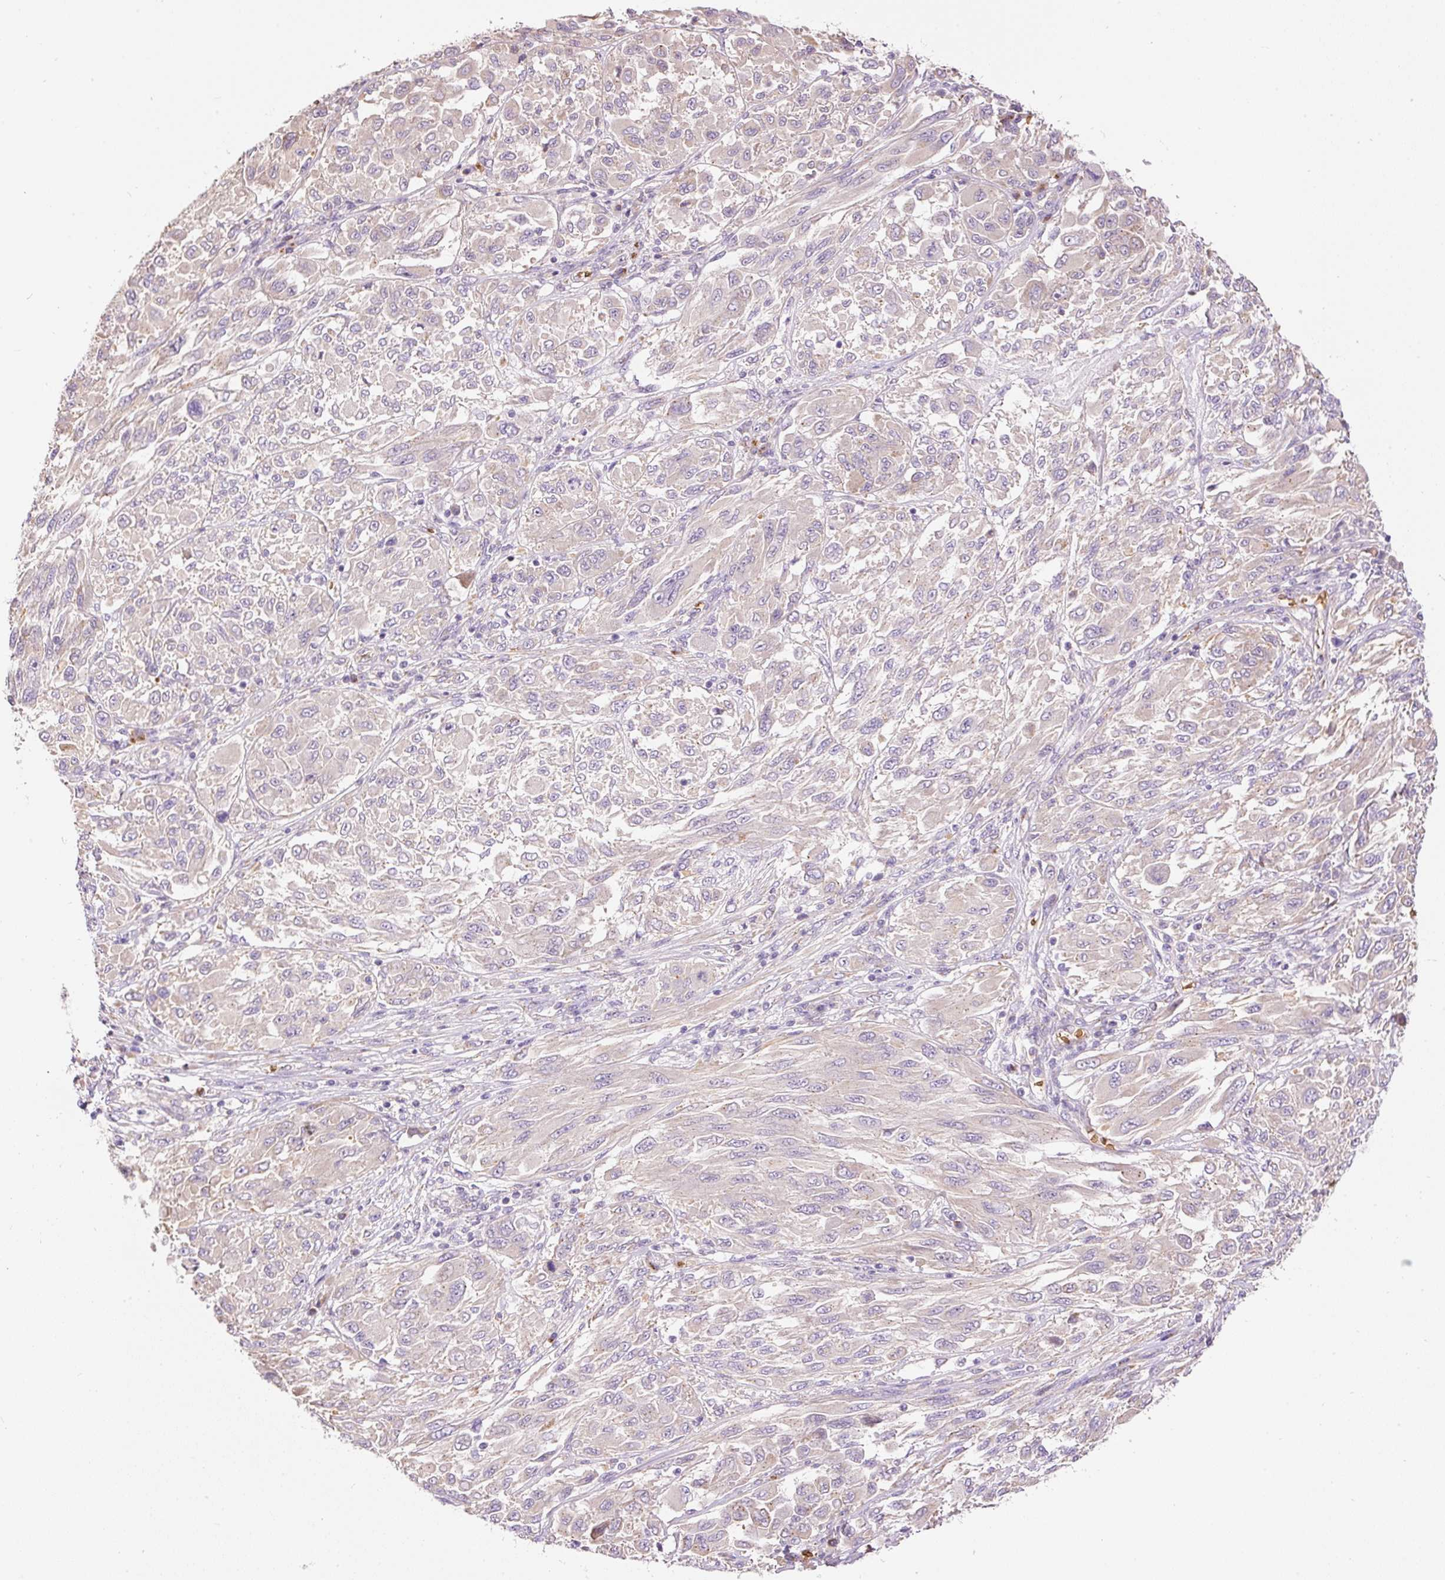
{"staining": {"intensity": "negative", "quantity": "none", "location": "none"}, "tissue": "melanoma", "cell_type": "Tumor cells", "image_type": "cancer", "snomed": [{"axis": "morphology", "description": "Malignant melanoma, NOS"}, {"axis": "topography", "description": "Skin"}], "caption": "Human malignant melanoma stained for a protein using immunohistochemistry reveals no positivity in tumor cells.", "gene": "PRRC2A", "patient": {"sex": "female", "age": 91}}